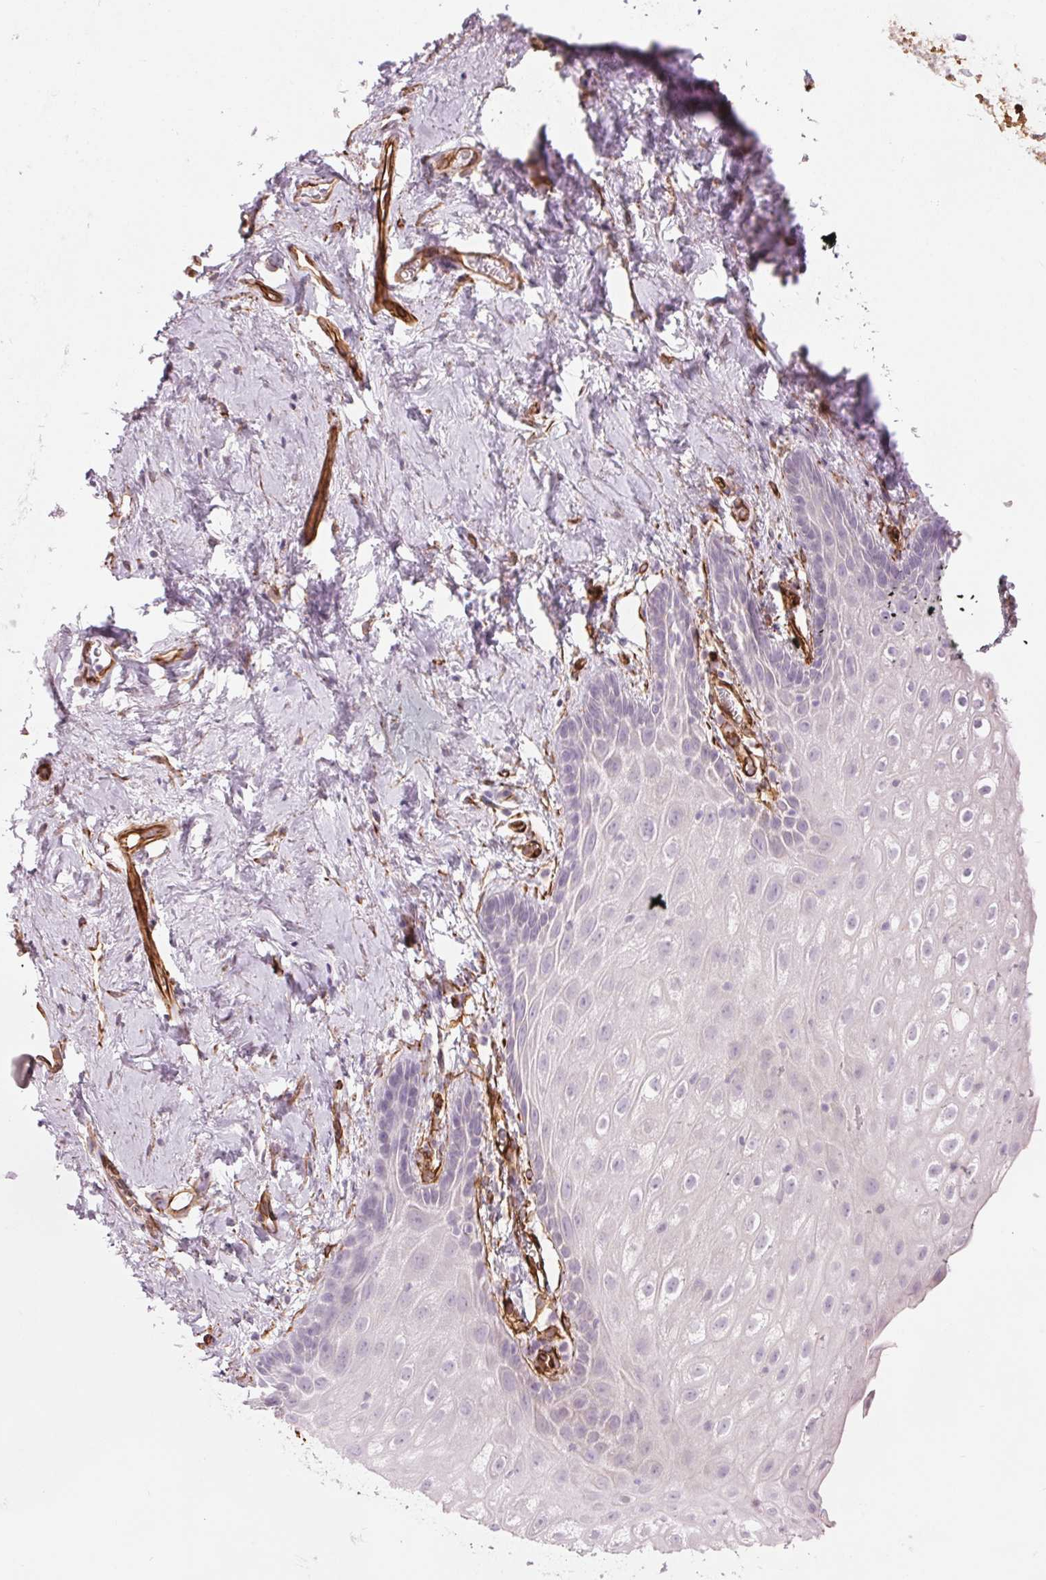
{"staining": {"intensity": "negative", "quantity": "none", "location": "none"}, "tissue": "vagina", "cell_type": "Squamous epithelial cells", "image_type": "normal", "snomed": [{"axis": "morphology", "description": "Normal tissue, NOS"}, {"axis": "morphology", "description": "Adenocarcinoma, NOS"}, {"axis": "topography", "description": "Rectum"}, {"axis": "topography", "description": "Vagina"}, {"axis": "topography", "description": "Peripheral nerve tissue"}], "caption": "Photomicrograph shows no protein expression in squamous epithelial cells of benign vagina.", "gene": "CLPS", "patient": {"sex": "female", "age": 71}}